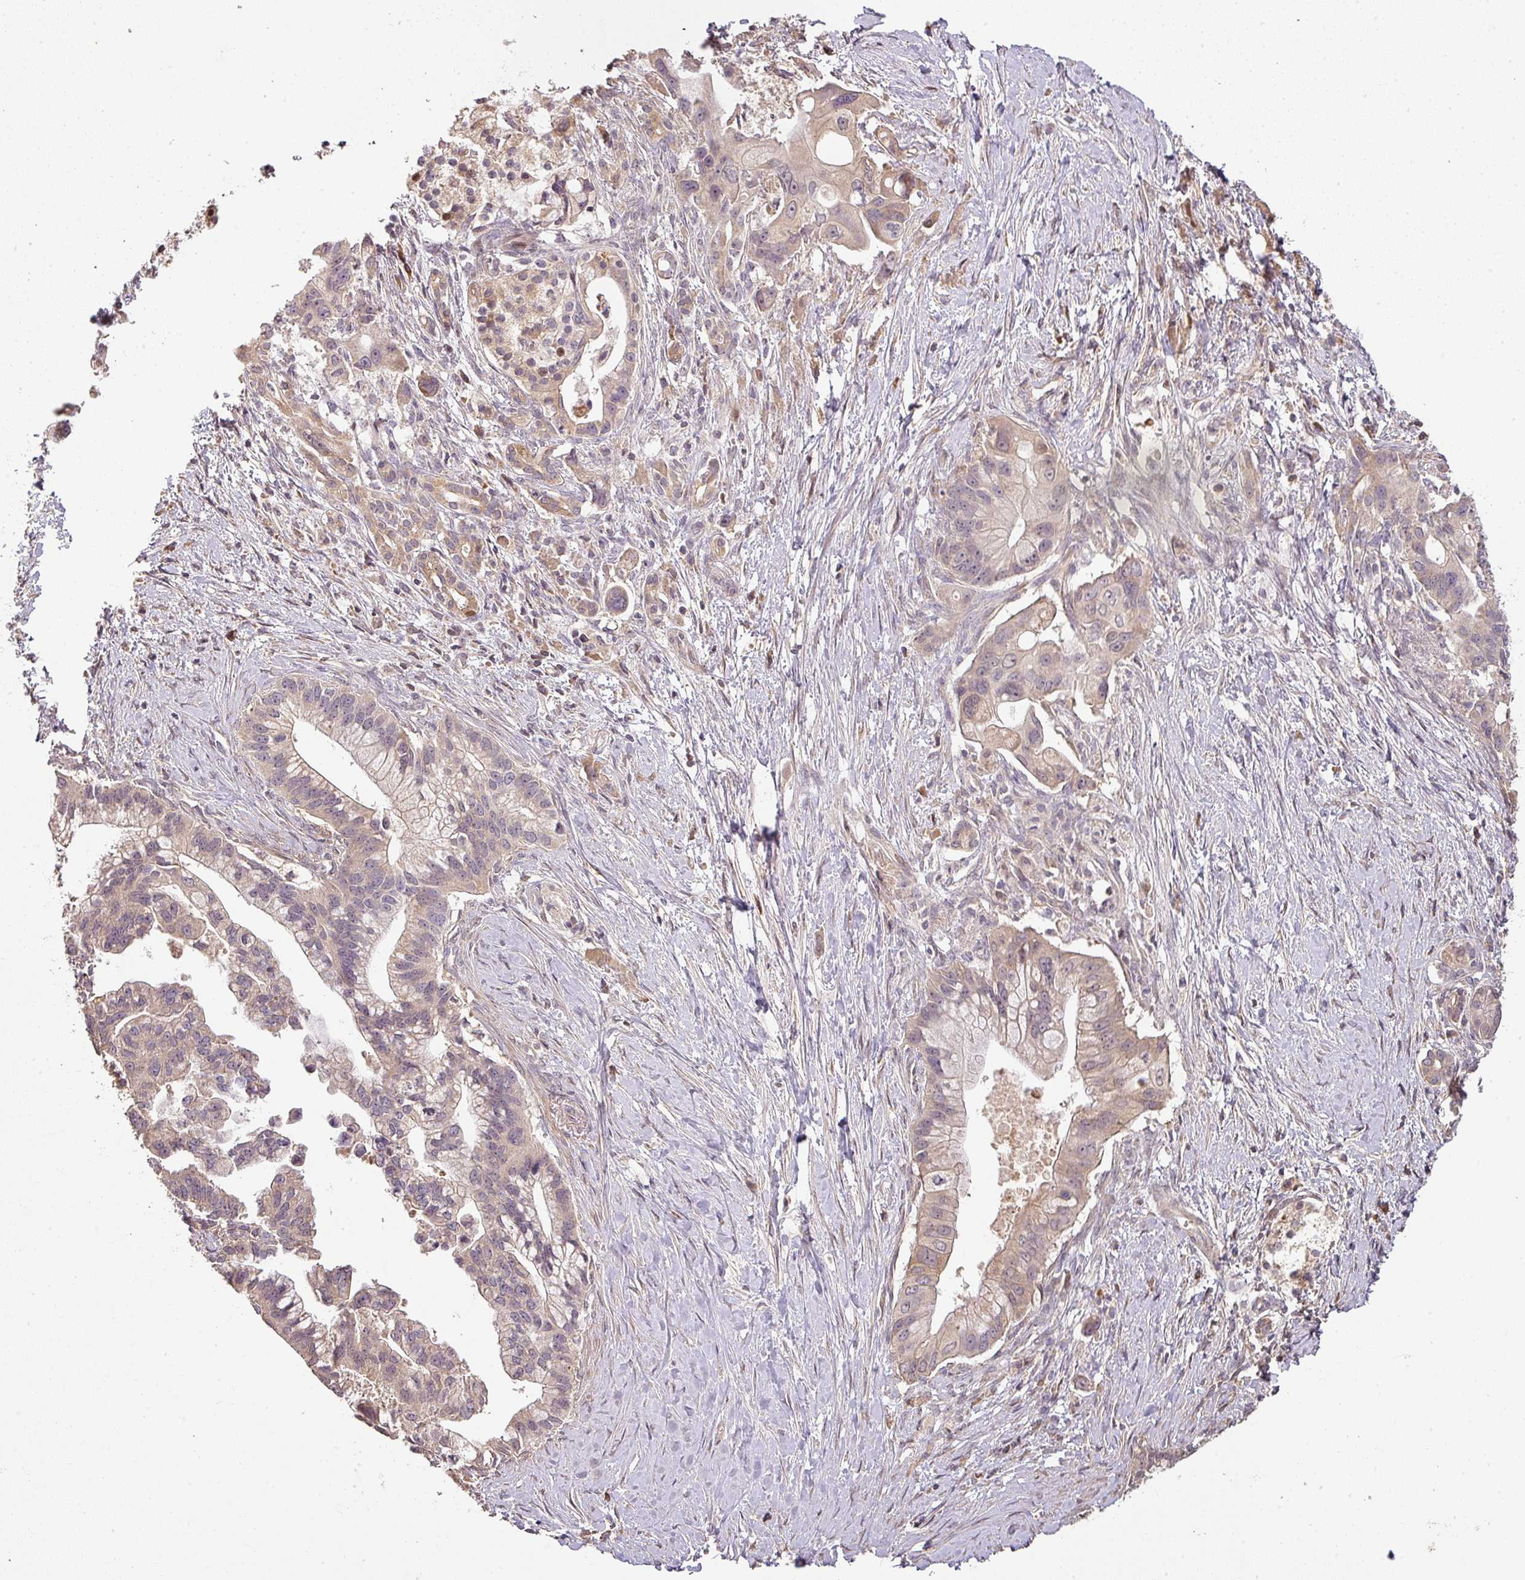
{"staining": {"intensity": "weak", "quantity": "25%-75%", "location": "cytoplasmic/membranous"}, "tissue": "pancreatic cancer", "cell_type": "Tumor cells", "image_type": "cancer", "snomed": [{"axis": "morphology", "description": "Adenocarcinoma, NOS"}, {"axis": "topography", "description": "Pancreas"}], "caption": "Brown immunohistochemical staining in human adenocarcinoma (pancreatic) demonstrates weak cytoplasmic/membranous expression in approximately 25%-75% of tumor cells.", "gene": "BPIFB3", "patient": {"sex": "male", "age": 68}}